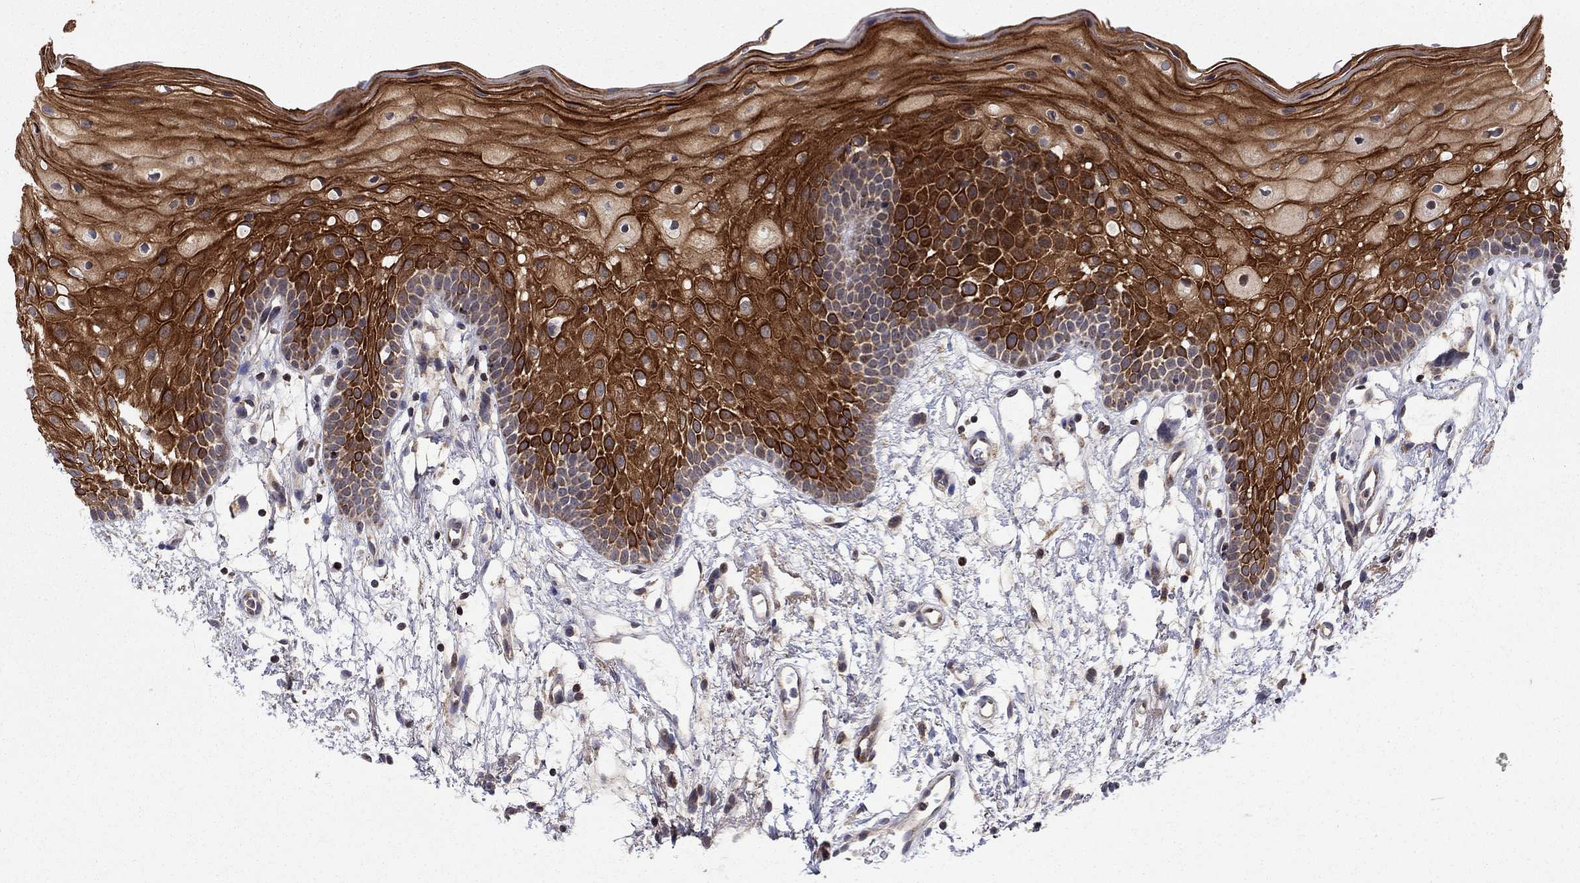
{"staining": {"intensity": "strong", "quantity": ">75%", "location": "cytoplasmic/membranous"}, "tissue": "oral mucosa", "cell_type": "Squamous epithelial cells", "image_type": "normal", "snomed": [{"axis": "morphology", "description": "Normal tissue, NOS"}, {"axis": "topography", "description": "Oral tissue"}, {"axis": "topography", "description": "Tounge, NOS"}], "caption": "Immunohistochemistry (IHC) of unremarkable oral mucosa shows high levels of strong cytoplasmic/membranous expression in about >75% of squamous epithelial cells. The protein of interest is shown in brown color, while the nuclei are stained blue.", "gene": "IDS", "patient": {"sex": "female", "age": 83}}